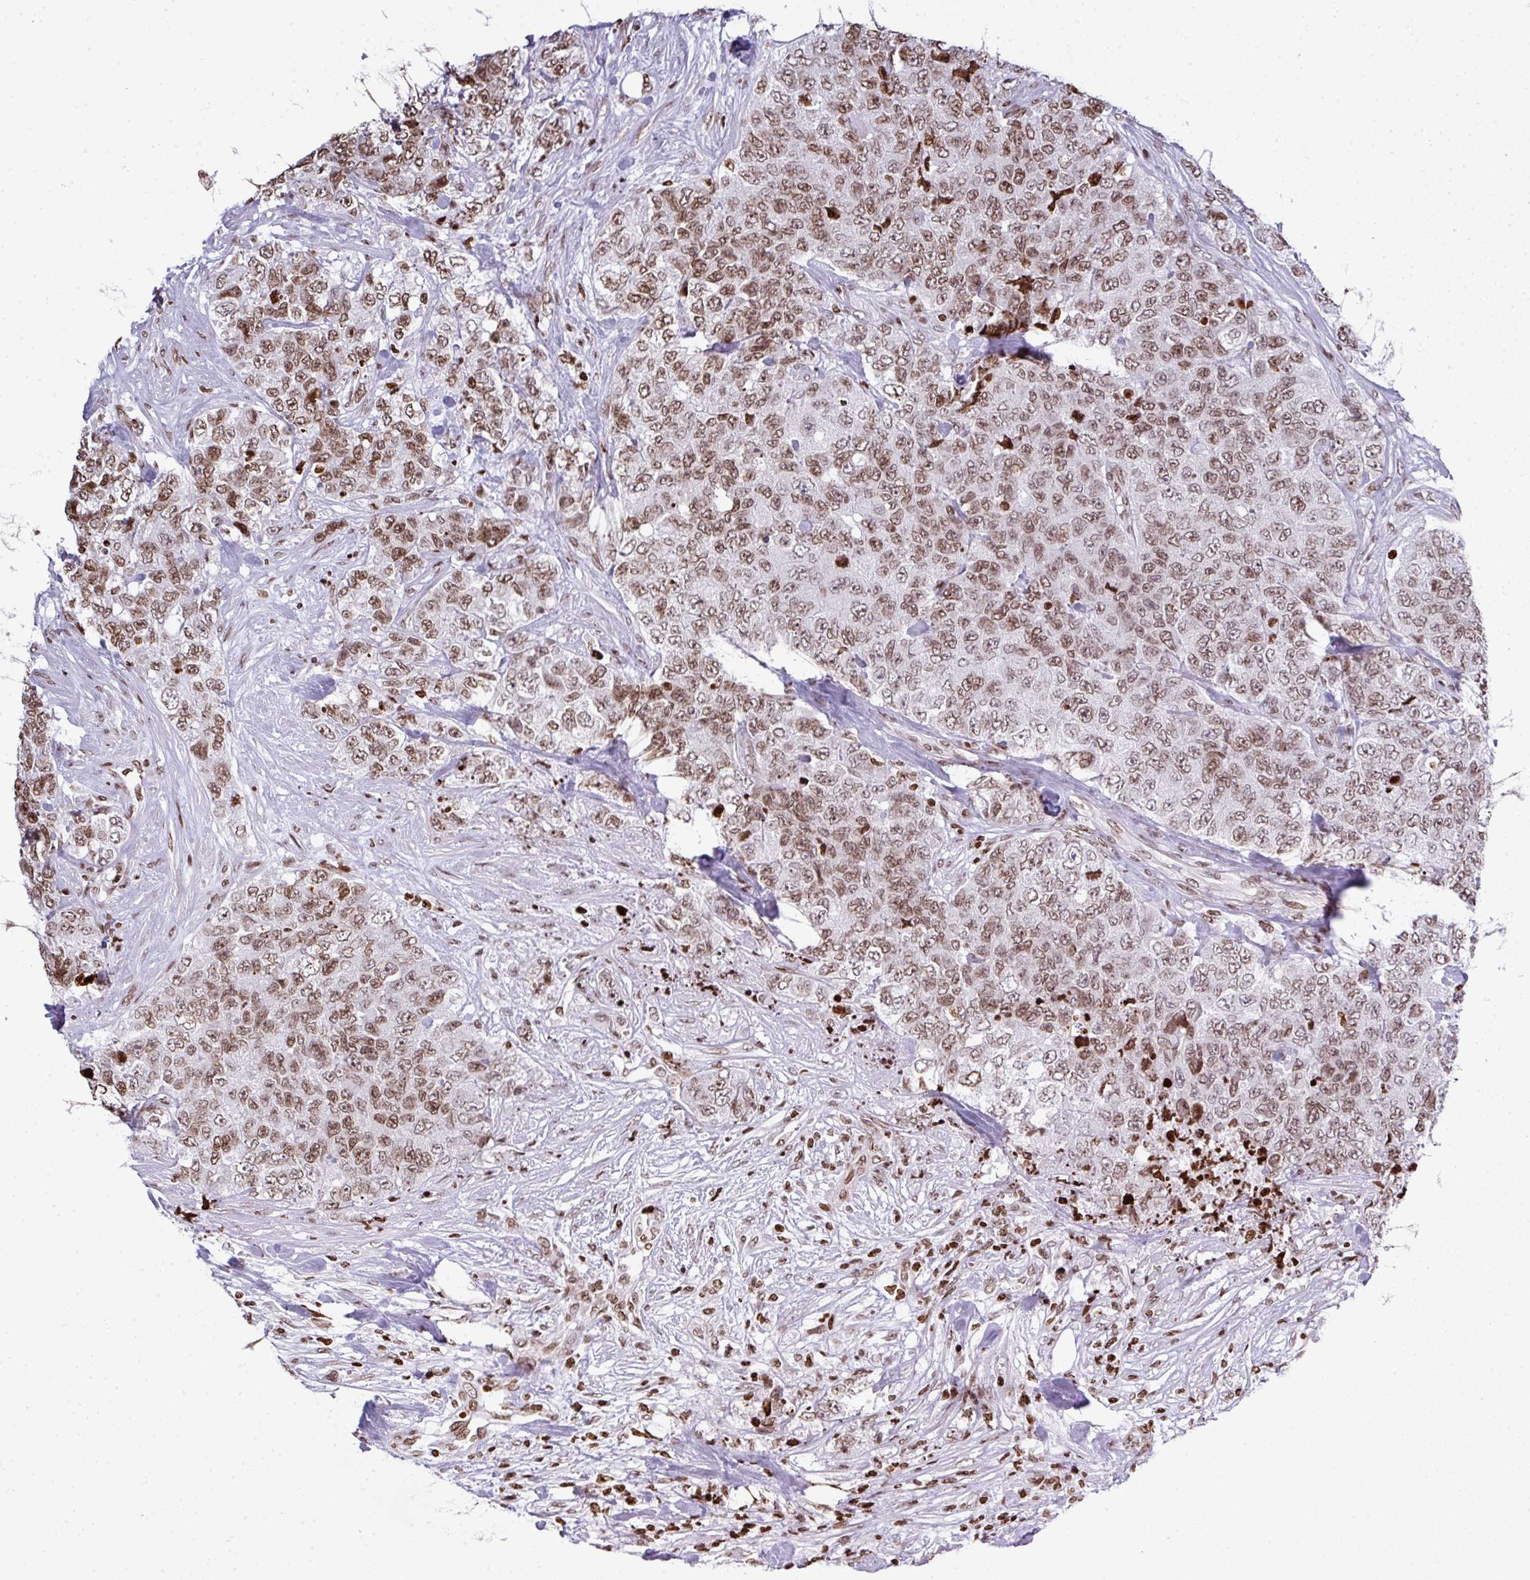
{"staining": {"intensity": "moderate", "quantity": ">75%", "location": "nuclear"}, "tissue": "urothelial cancer", "cell_type": "Tumor cells", "image_type": "cancer", "snomed": [{"axis": "morphology", "description": "Urothelial carcinoma, High grade"}, {"axis": "topography", "description": "Urinary bladder"}], "caption": "IHC staining of high-grade urothelial carcinoma, which shows medium levels of moderate nuclear positivity in about >75% of tumor cells indicating moderate nuclear protein staining. The staining was performed using DAB (3,3'-diaminobenzidine) (brown) for protein detection and nuclei were counterstained in hematoxylin (blue).", "gene": "RASL11A", "patient": {"sex": "female", "age": 78}}